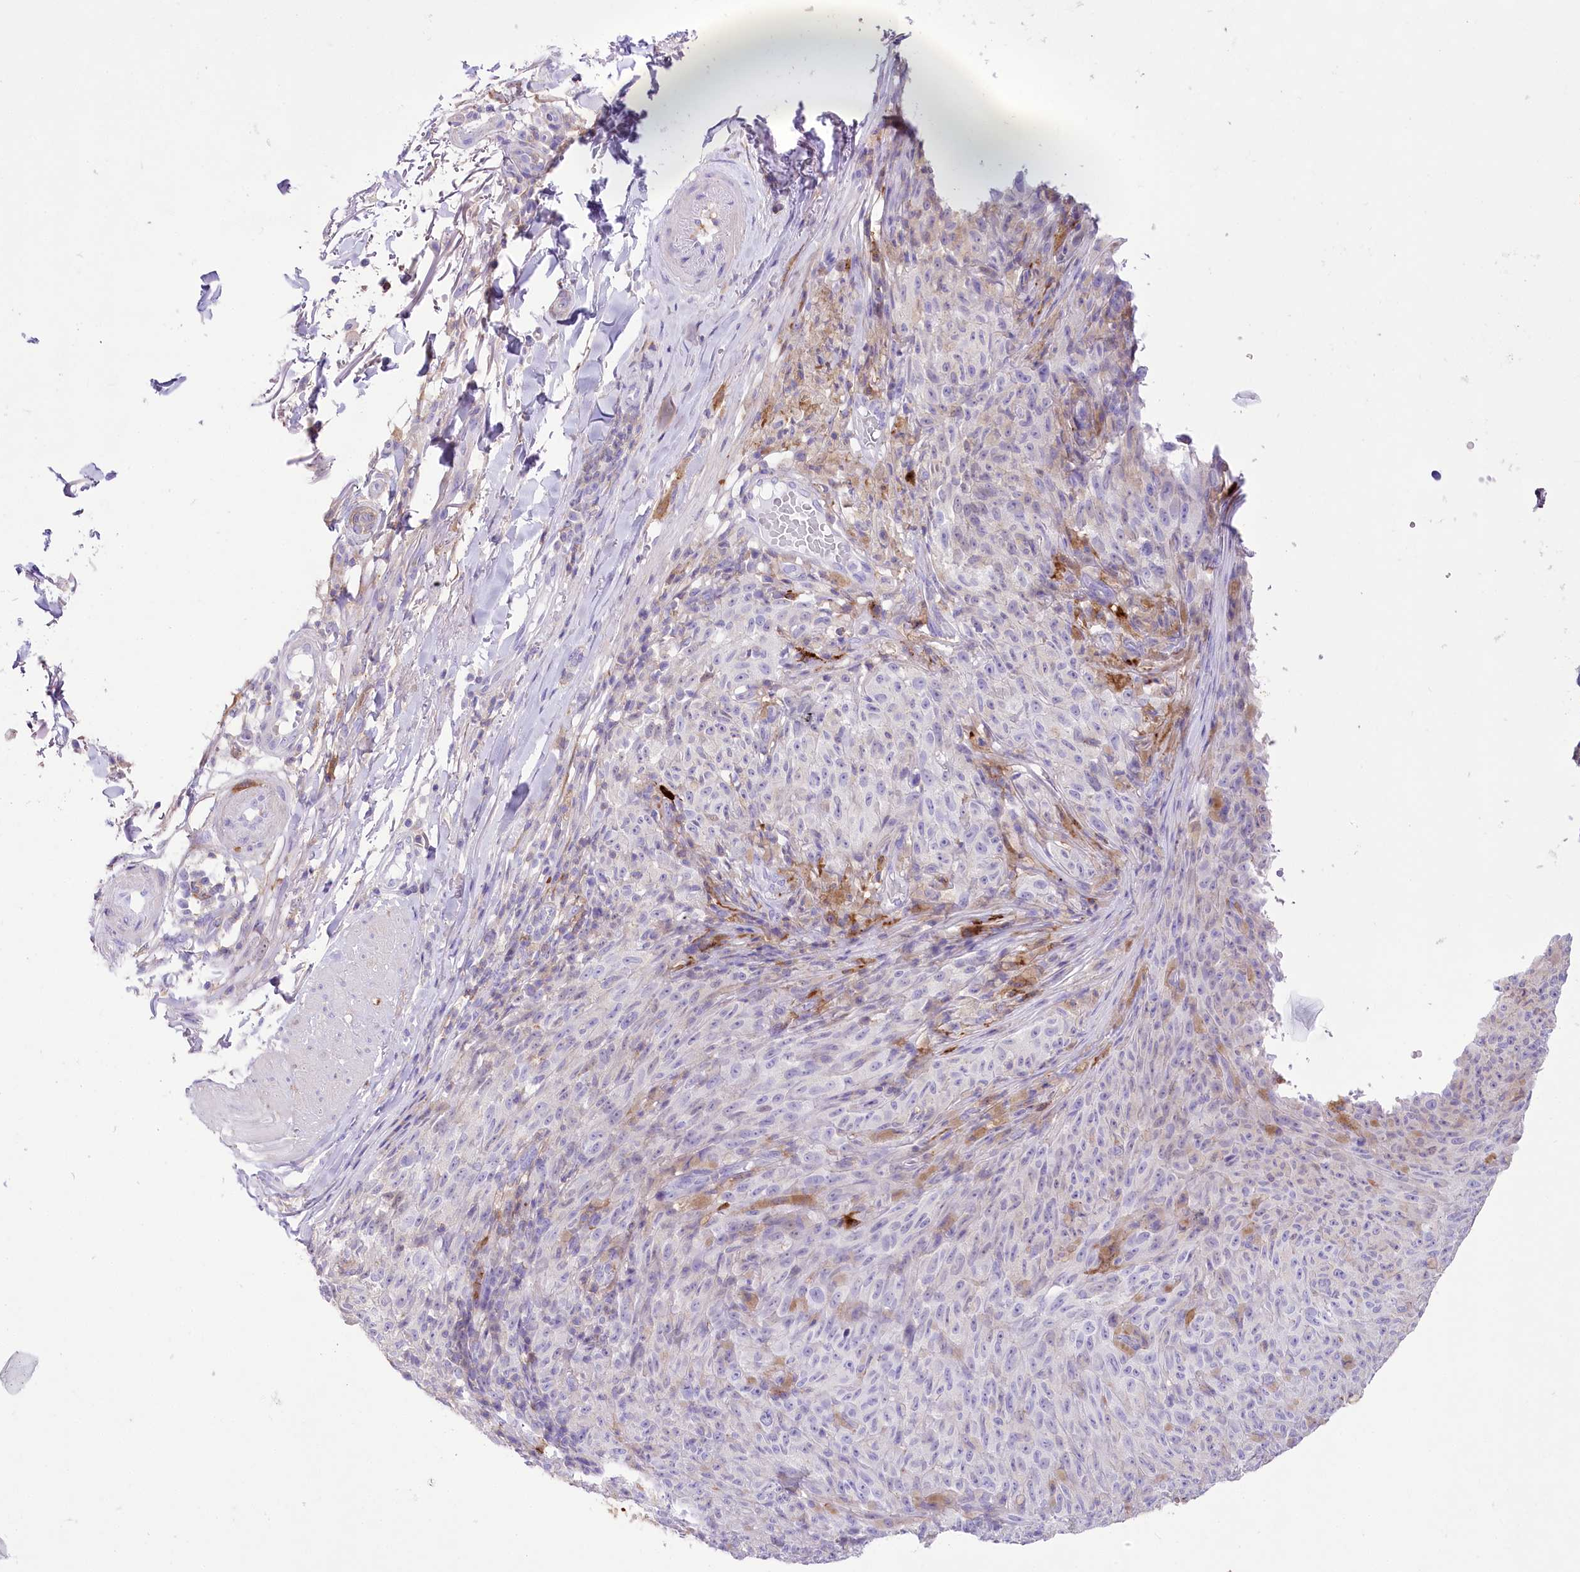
{"staining": {"intensity": "negative", "quantity": "none", "location": "none"}, "tissue": "melanoma", "cell_type": "Tumor cells", "image_type": "cancer", "snomed": [{"axis": "morphology", "description": "Malignant melanoma, NOS"}, {"axis": "topography", "description": "Skin"}], "caption": "Immunohistochemical staining of melanoma exhibits no significant expression in tumor cells.", "gene": "DNAJC19", "patient": {"sex": "female", "age": 82}}